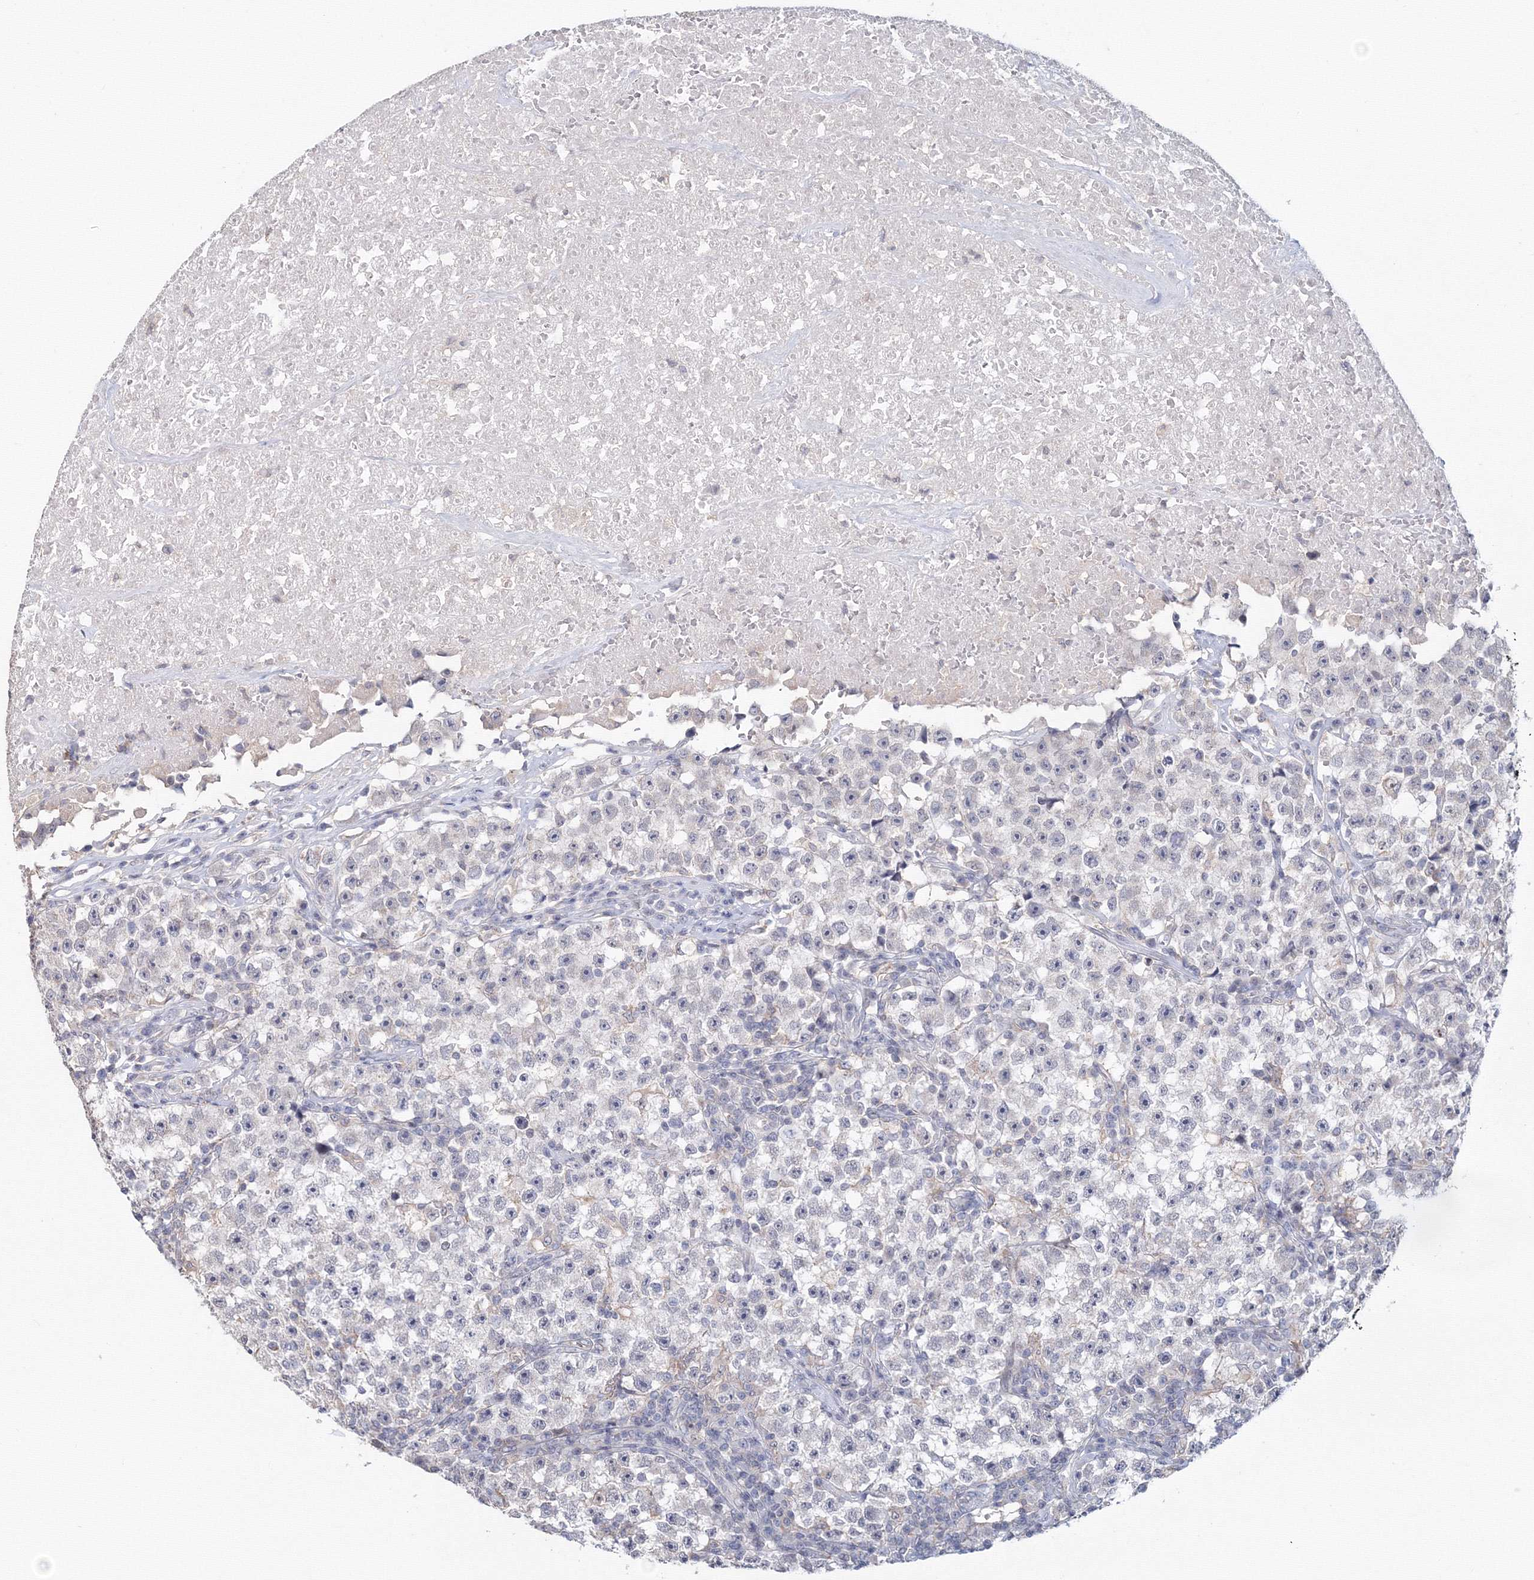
{"staining": {"intensity": "negative", "quantity": "none", "location": "none"}, "tissue": "testis cancer", "cell_type": "Tumor cells", "image_type": "cancer", "snomed": [{"axis": "morphology", "description": "Seminoma, NOS"}, {"axis": "topography", "description": "Testis"}], "caption": "Testis cancer (seminoma) stained for a protein using immunohistochemistry (IHC) demonstrates no staining tumor cells.", "gene": "SLC7A7", "patient": {"sex": "male", "age": 22}}